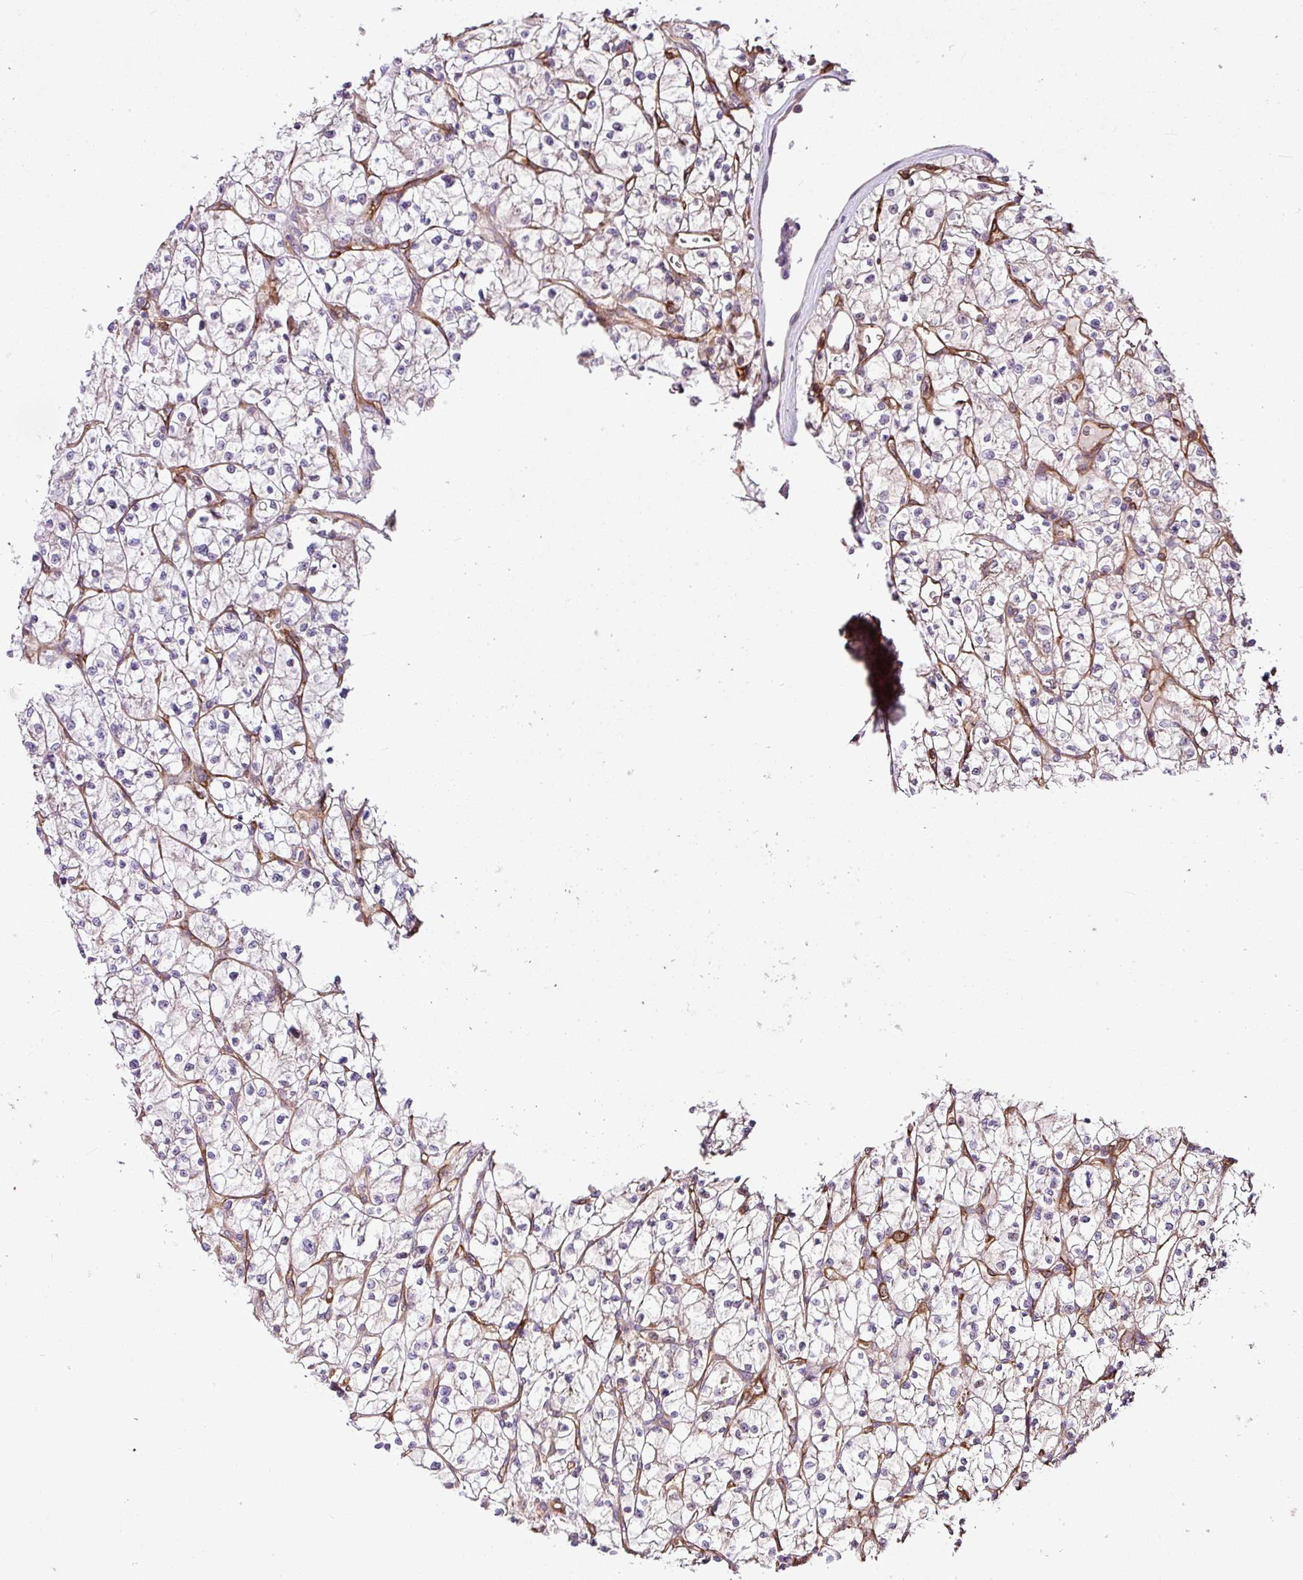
{"staining": {"intensity": "negative", "quantity": "none", "location": "none"}, "tissue": "renal cancer", "cell_type": "Tumor cells", "image_type": "cancer", "snomed": [{"axis": "morphology", "description": "Adenocarcinoma, NOS"}, {"axis": "topography", "description": "Kidney"}], "caption": "Immunohistochemistry (IHC) photomicrograph of neoplastic tissue: human renal cancer stained with DAB (3,3'-diaminobenzidine) shows no significant protein staining in tumor cells.", "gene": "ZNF106", "patient": {"sex": "female", "age": 64}}